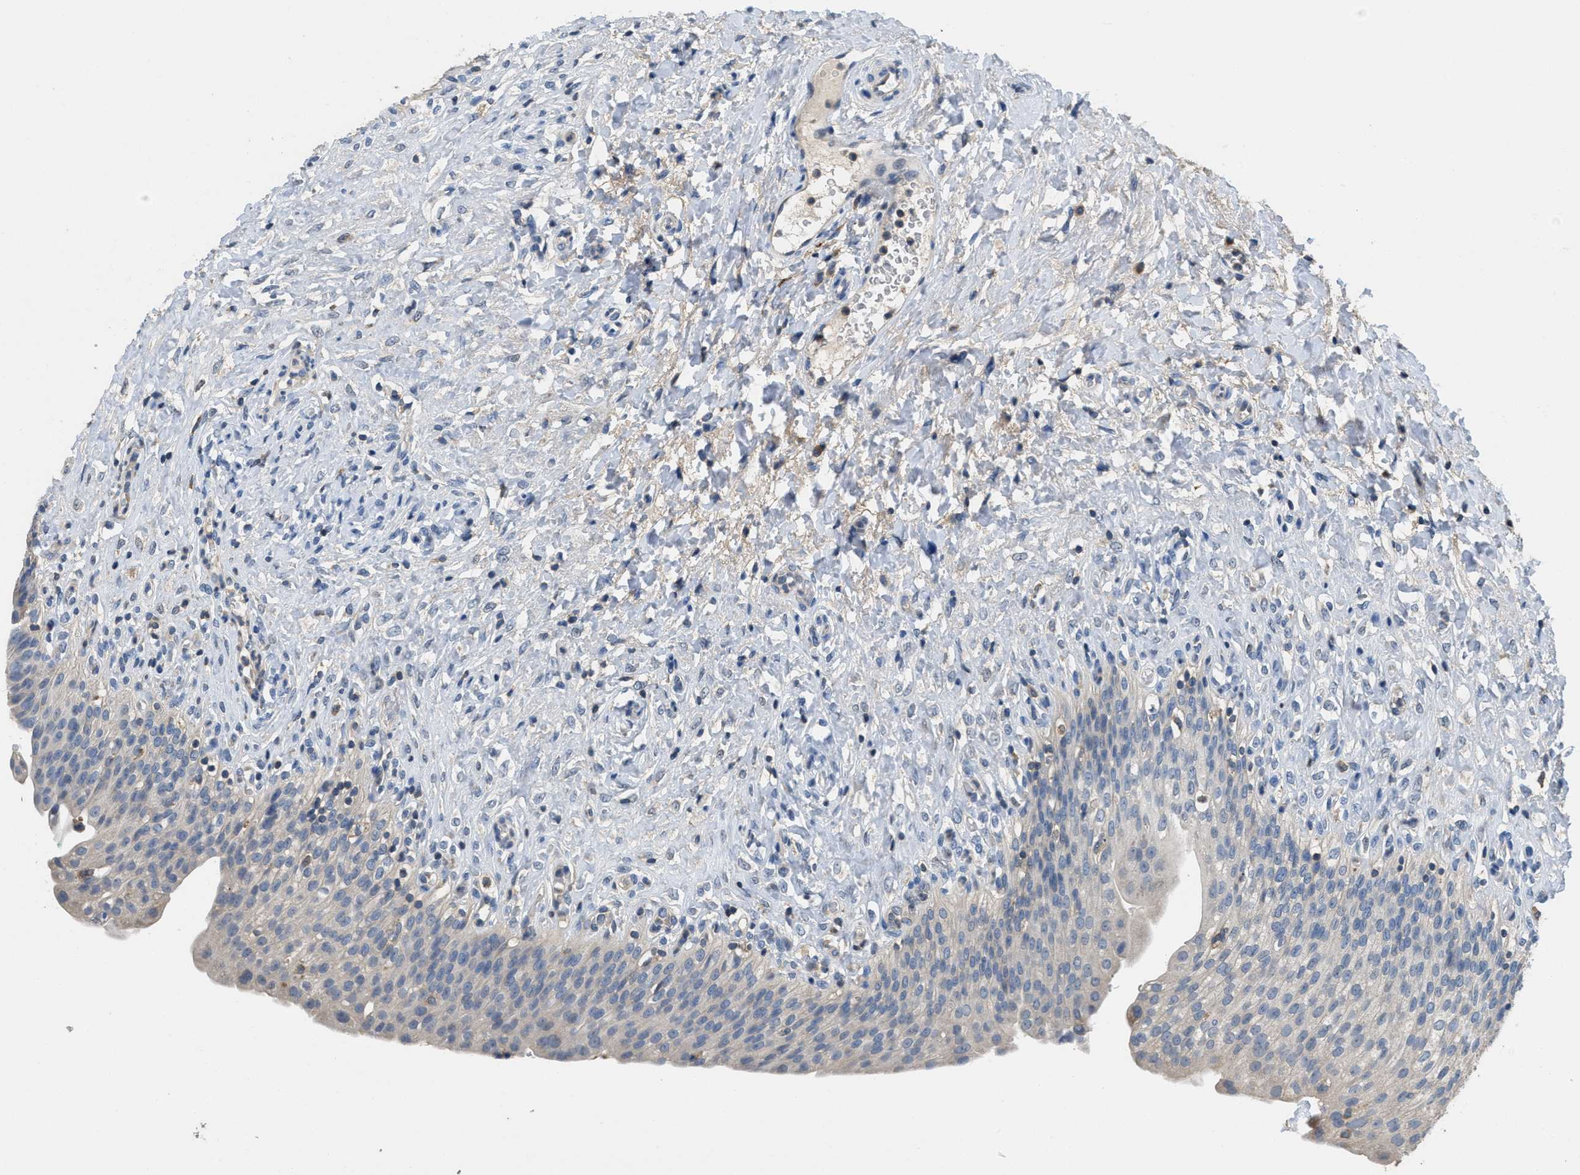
{"staining": {"intensity": "weak", "quantity": "<25%", "location": "cytoplasmic/membranous"}, "tissue": "urinary bladder", "cell_type": "Urothelial cells", "image_type": "normal", "snomed": [{"axis": "morphology", "description": "Urothelial carcinoma, High grade"}, {"axis": "topography", "description": "Urinary bladder"}], "caption": "Benign urinary bladder was stained to show a protein in brown. There is no significant expression in urothelial cells. The staining is performed using DAB brown chromogen with nuclei counter-stained in using hematoxylin.", "gene": "DGKE", "patient": {"sex": "male", "age": 46}}